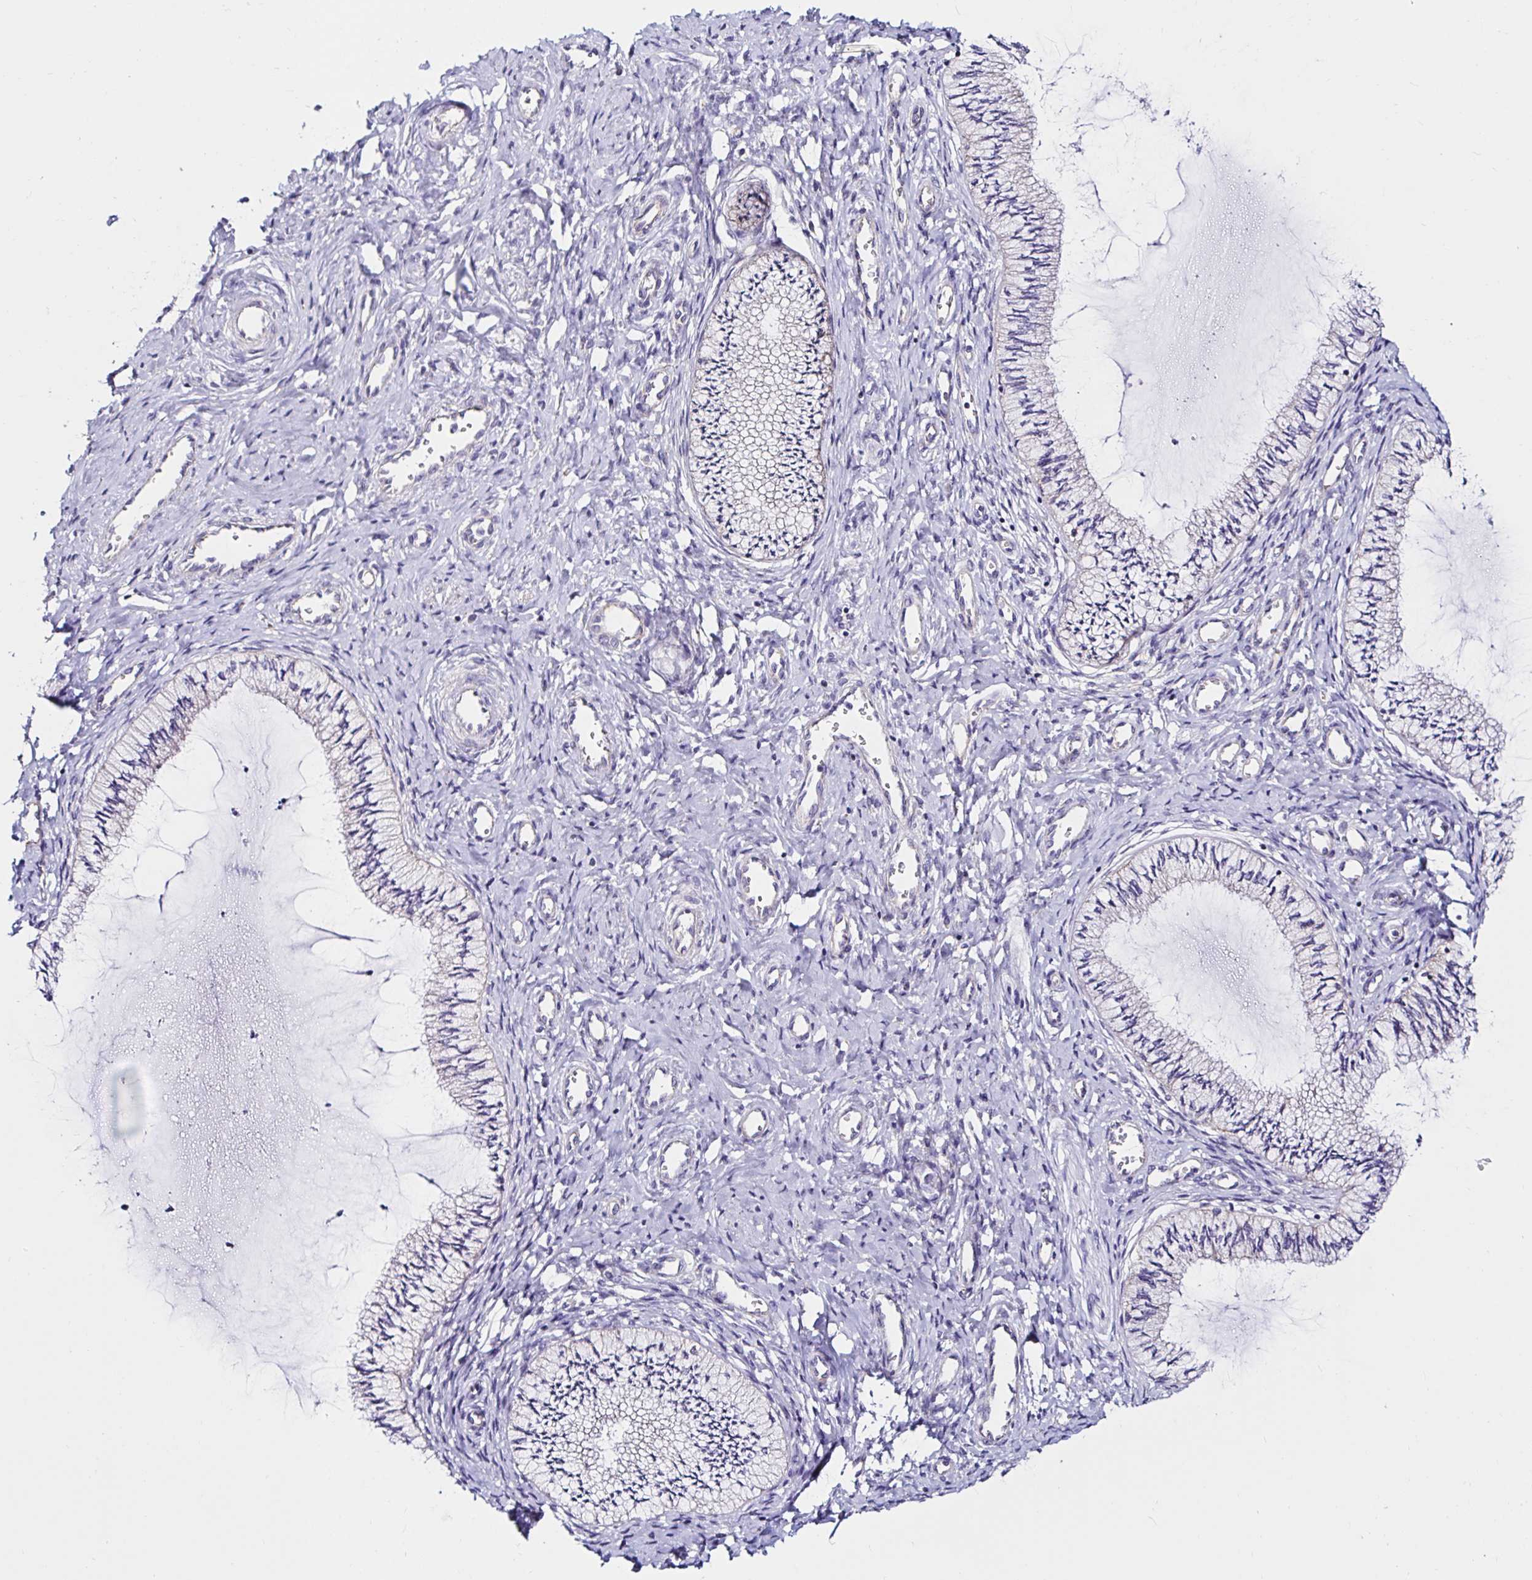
{"staining": {"intensity": "negative", "quantity": "none", "location": "none"}, "tissue": "cervix", "cell_type": "Glandular cells", "image_type": "normal", "snomed": [{"axis": "morphology", "description": "Normal tissue, NOS"}, {"axis": "topography", "description": "Cervix"}], "caption": "Micrograph shows no protein expression in glandular cells of benign cervix.", "gene": "VSIG2", "patient": {"sex": "female", "age": 24}}